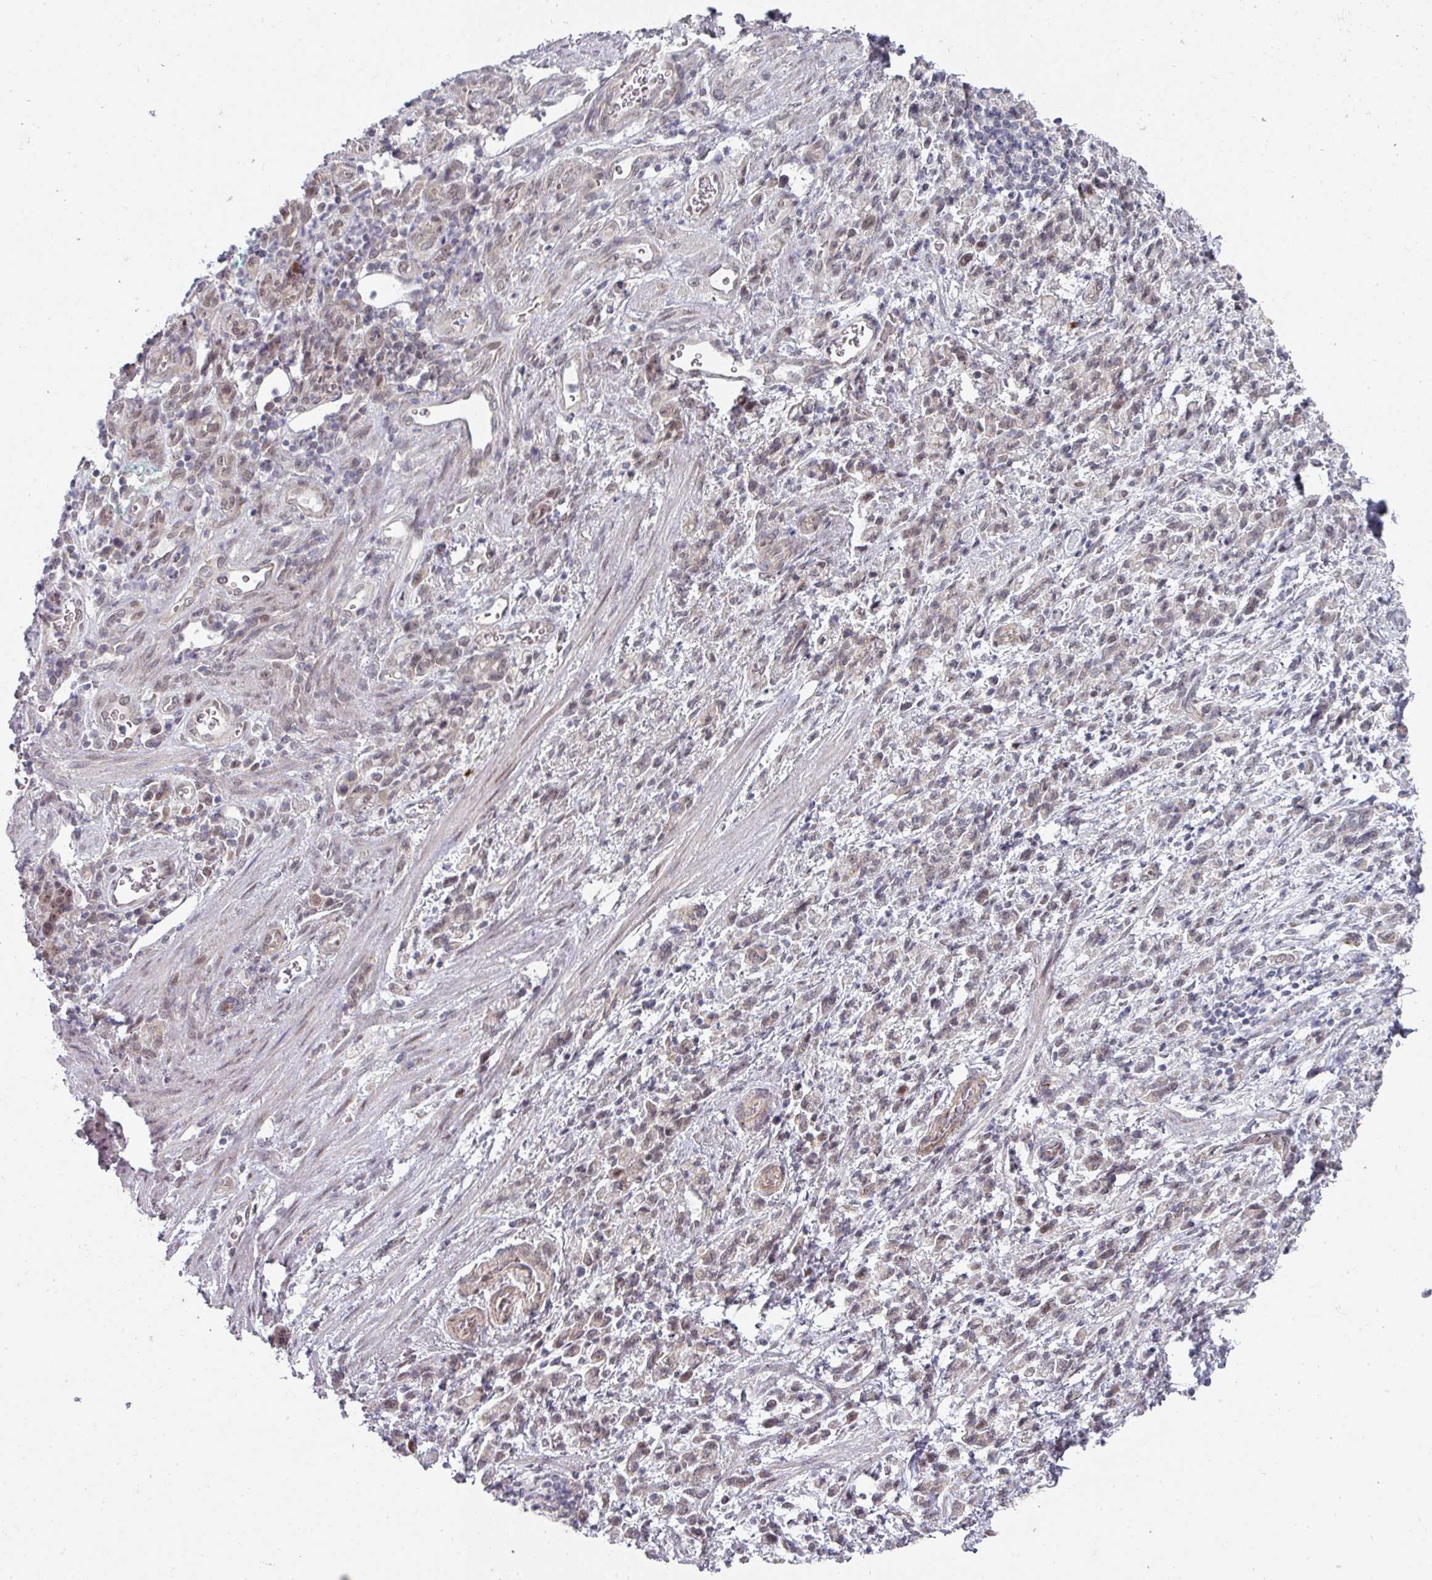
{"staining": {"intensity": "weak", "quantity": "<25%", "location": "cytoplasmic/membranous,nuclear"}, "tissue": "stomach cancer", "cell_type": "Tumor cells", "image_type": "cancer", "snomed": [{"axis": "morphology", "description": "Adenocarcinoma, NOS"}, {"axis": "topography", "description": "Stomach"}], "caption": "Immunohistochemical staining of stomach adenocarcinoma displays no significant positivity in tumor cells. (DAB (3,3'-diaminobenzidine) IHC with hematoxylin counter stain).", "gene": "TMCC1", "patient": {"sex": "male", "age": 77}}